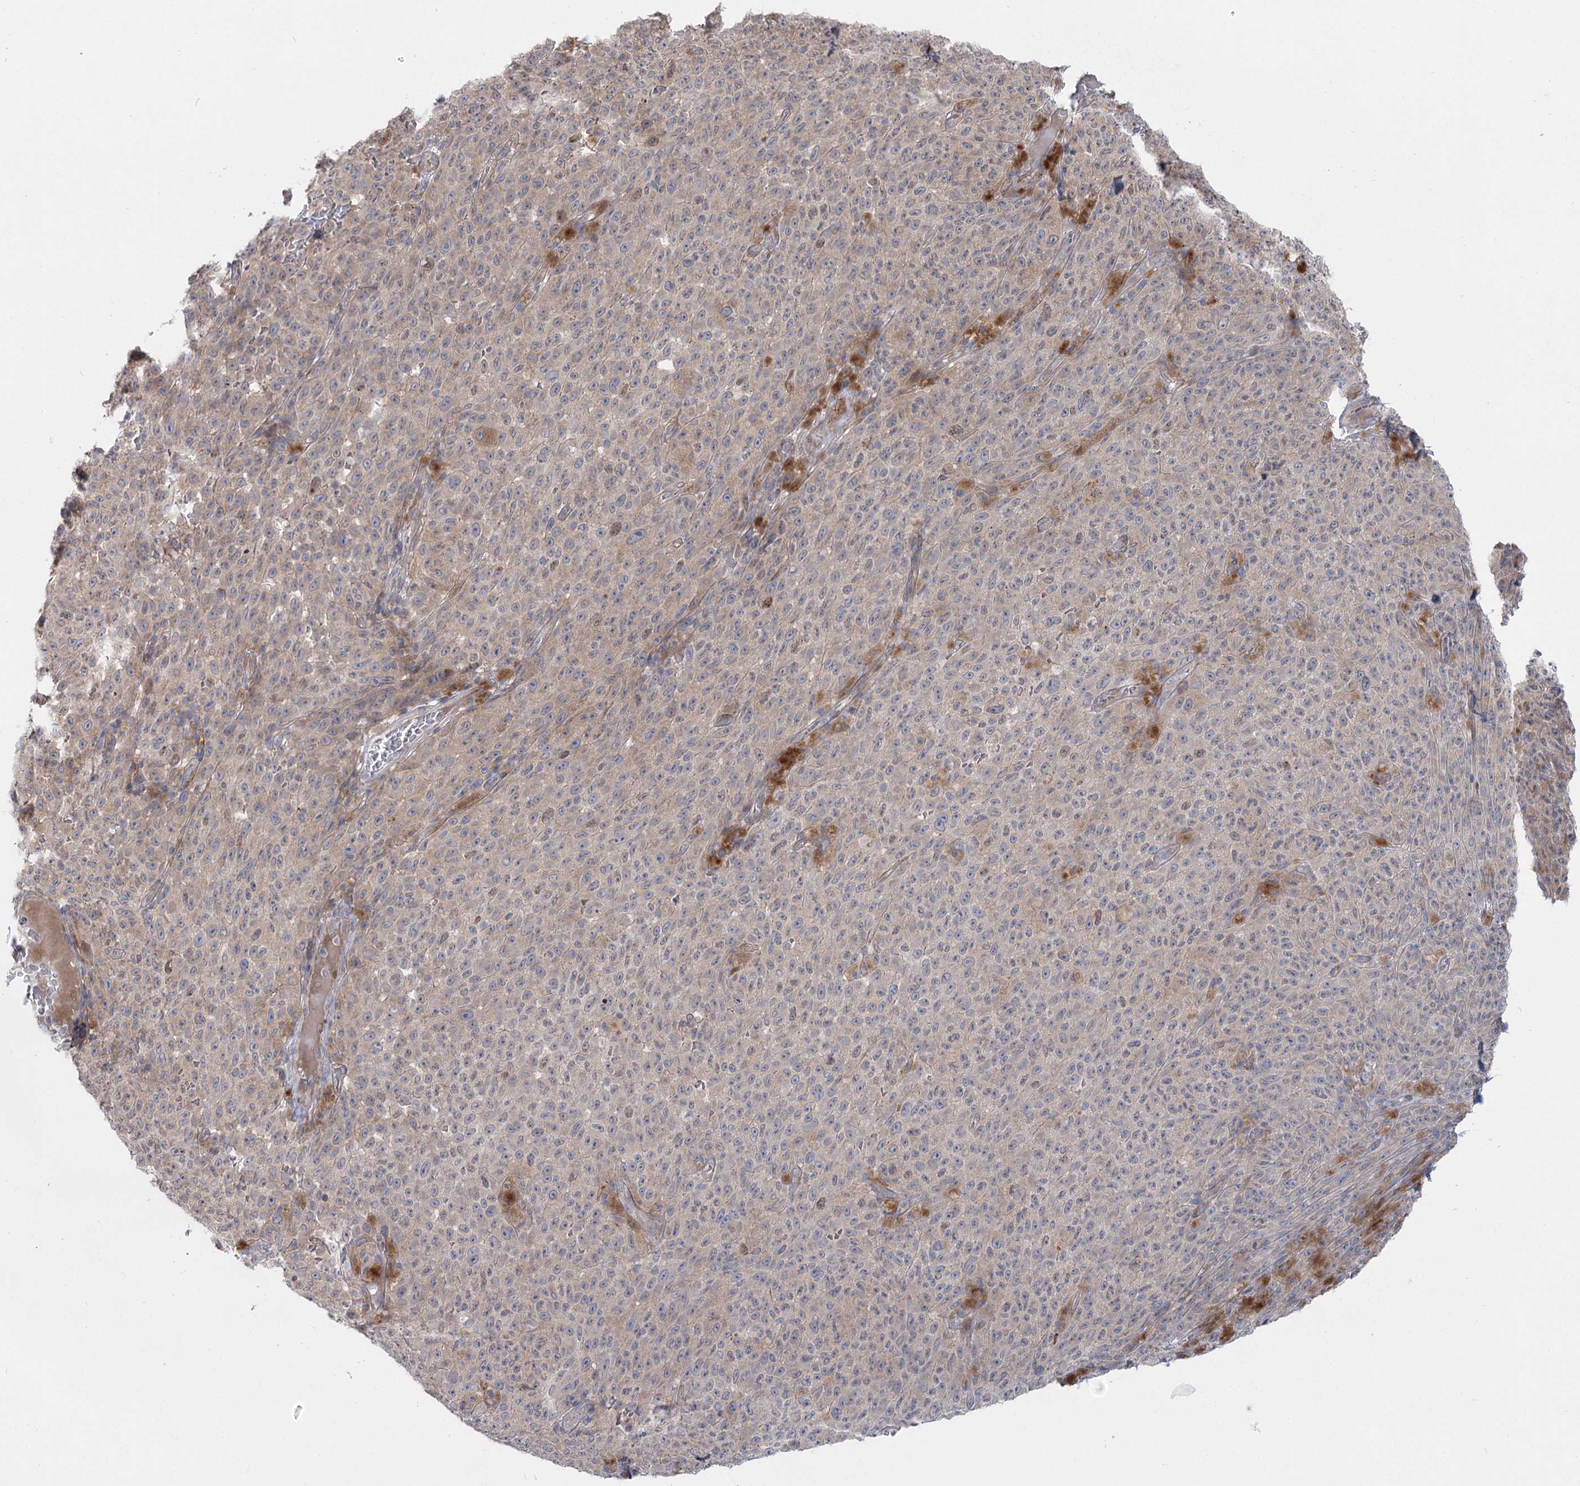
{"staining": {"intensity": "weak", "quantity": ">75%", "location": "cytoplasmic/membranous"}, "tissue": "melanoma", "cell_type": "Tumor cells", "image_type": "cancer", "snomed": [{"axis": "morphology", "description": "Malignant melanoma, NOS"}, {"axis": "topography", "description": "Skin"}], "caption": "IHC micrograph of melanoma stained for a protein (brown), which shows low levels of weak cytoplasmic/membranous expression in about >75% of tumor cells.", "gene": "SH3BP5L", "patient": {"sex": "female", "age": 82}}